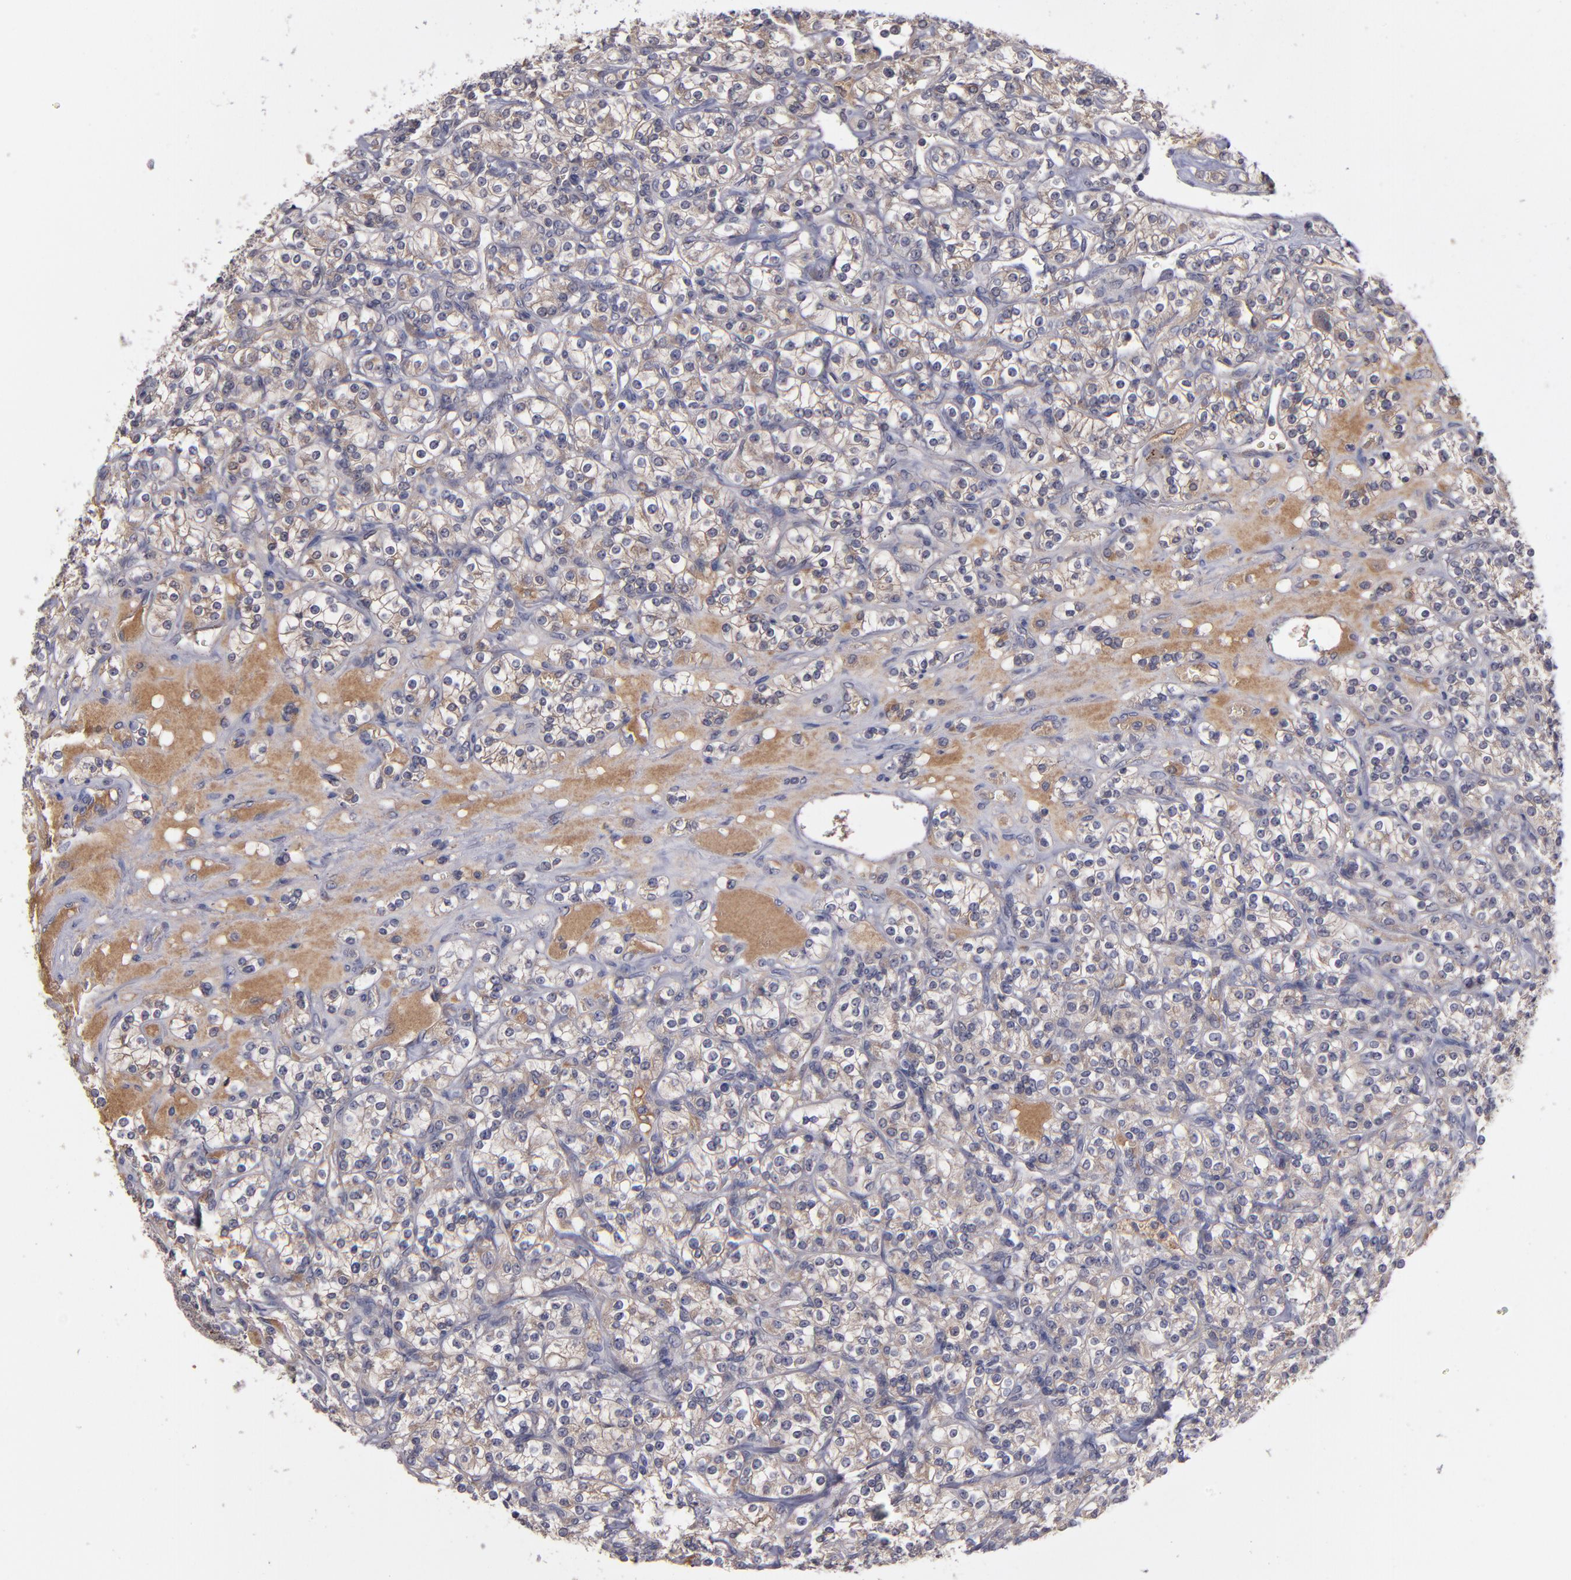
{"staining": {"intensity": "moderate", "quantity": ">75%", "location": "cytoplasmic/membranous"}, "tissue": "renal cancer", "cell_type": "Tumor cells", "image_type": "cancer", "snomed": [{"axis": "morphology", "description": "Adenocarcinoma, NOS"}, {"axis": "topography", "description": "Kidney"}], "caption": "Protein expression analysis of renal cancer shows moderate cytoplasmic/membranous expression in approximately >75% of tumor cells.", "gene": "MMP11", "patient": {"sex": "male", "age": 77}}